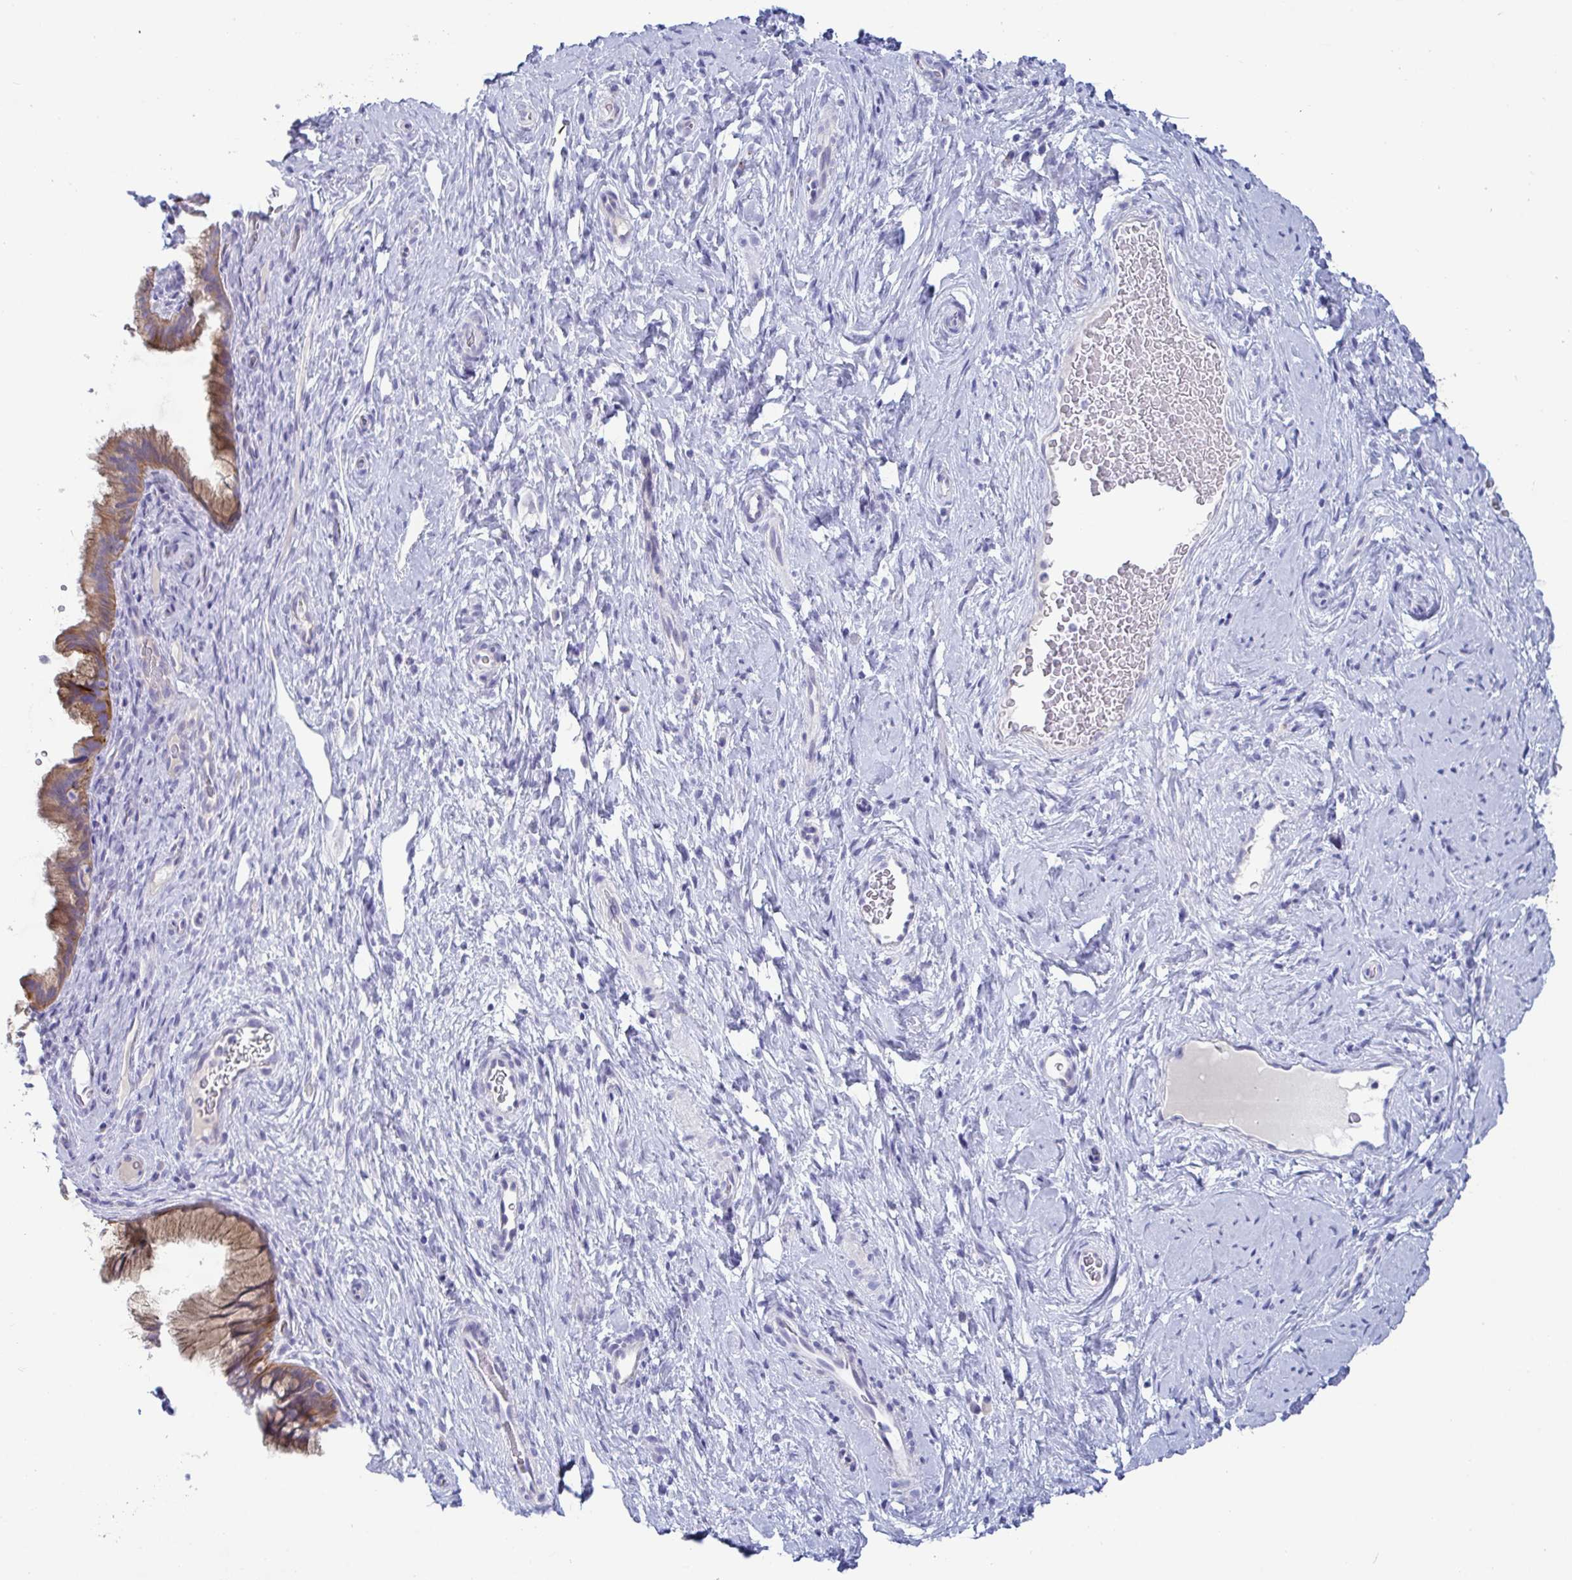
{"staining": {"intensity": "moderate", "quantity": ">75%", "location": "cytoplasmic/membranous"}, "tissue": "cervix", "cell_type": "Glandular cells", "image_type": "normal", "snomed": [{"axis": "morphology", "description": "Normal tissue, NOS"}, {"axis": "topography", "description": "Cervix"}], "caption": "The micrograph demonstrates staining of unremarkable cervix, revealing moderate cytoplasmic/membranous protein positivity (brown color) within glandular cells. The staining was performed using DAB to visualize the protein expression in brown, while the nuclei were stained in blue with hematoxylin (Magnification: 20x).", "gene": "TAS2R38", "patient": {"sex": "female", "age": 34}}